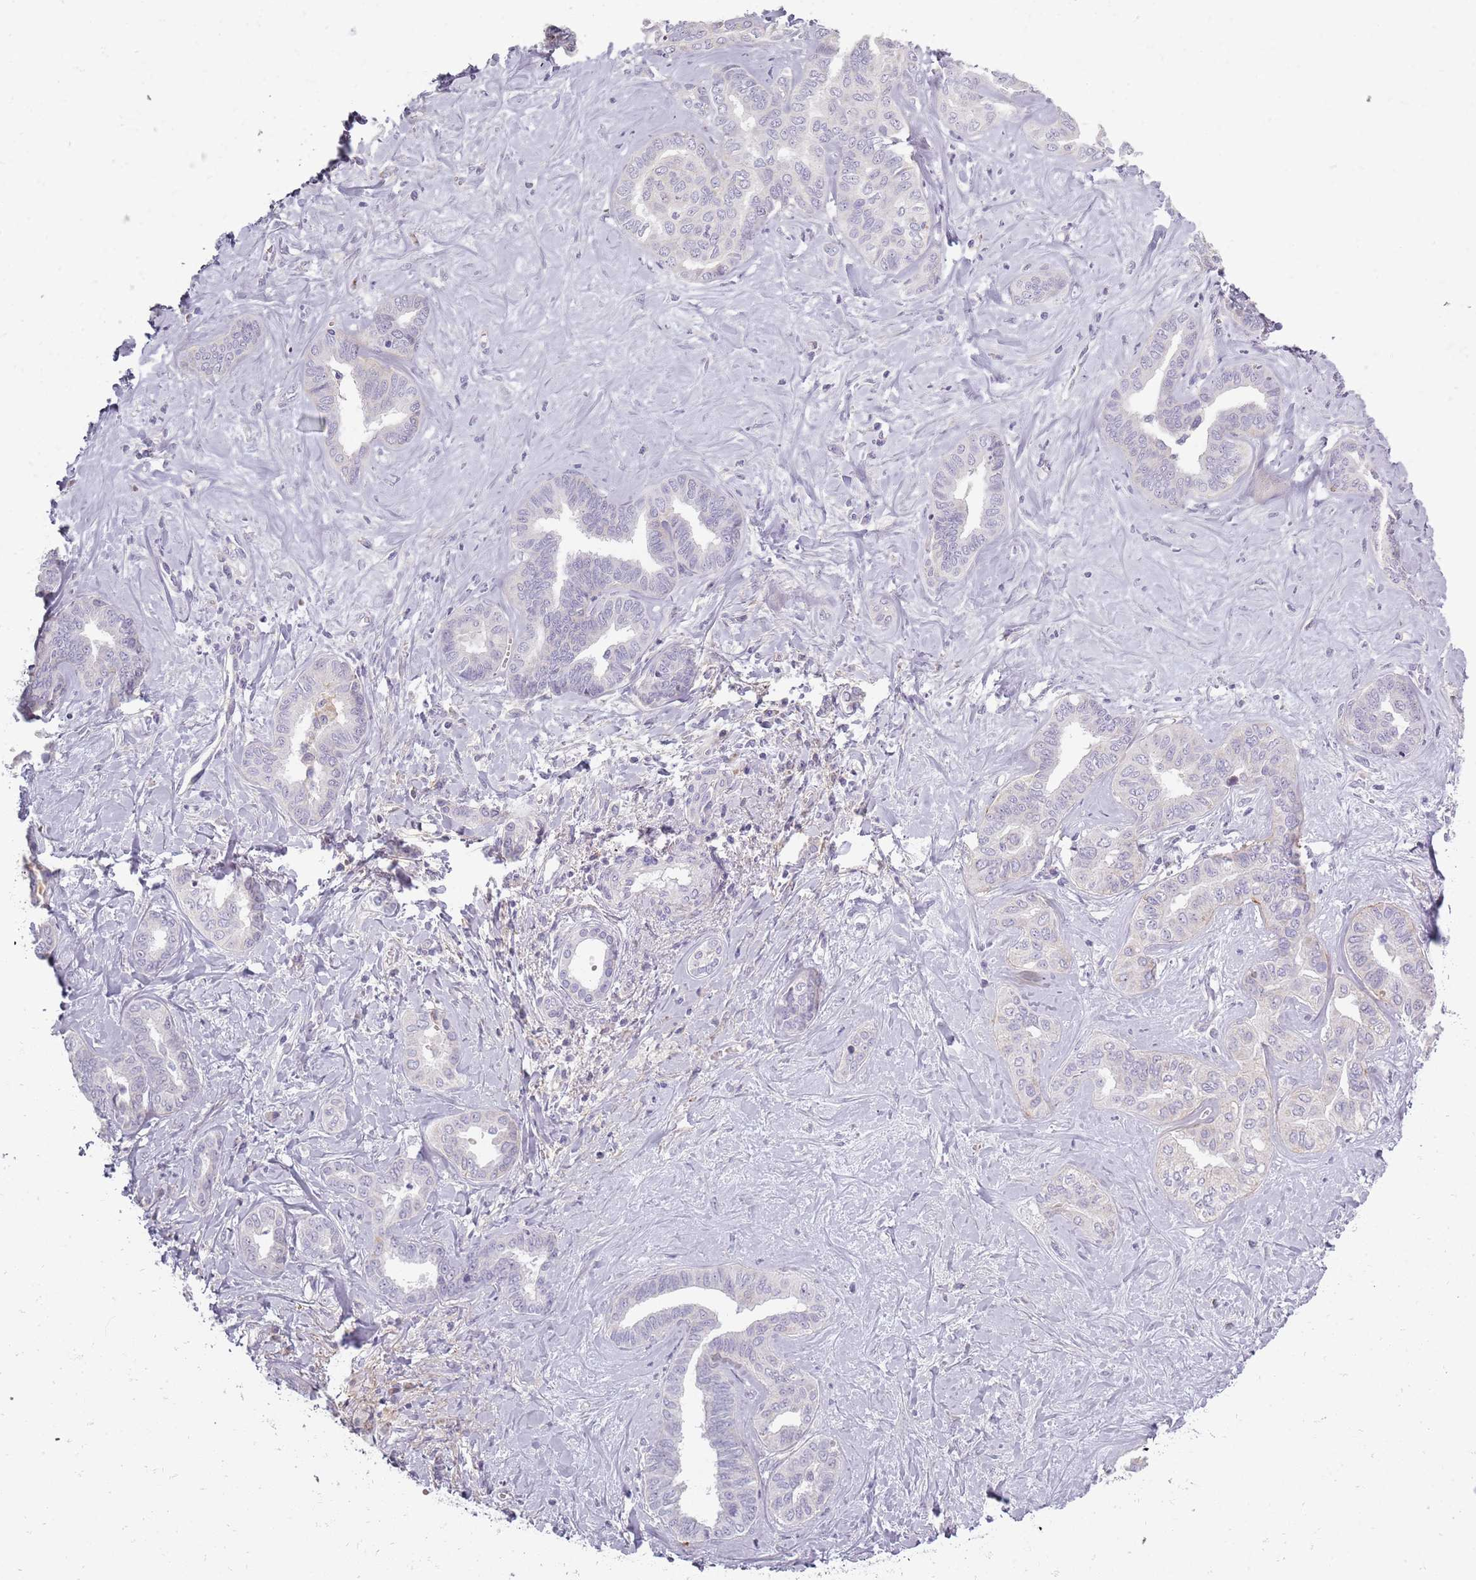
{"staining": {"intensity": "negative", "quantity": "none", "location": "none"}, "tissue": "liver cancer", "cell_type": "Tumor cells", "image_type": "cancer", "snomed": [{"axis": "morphology", "description": "Cholangiocarcinoma"}, {"axis": "topography", "description": "Liver"}], "caption": "The micrograph demonstrates no significant positivity in tumor cells of cholangiocarcinoma (liver).", "gene": "SYNGR3", "patient": {"sex": "female", "age": 77}}